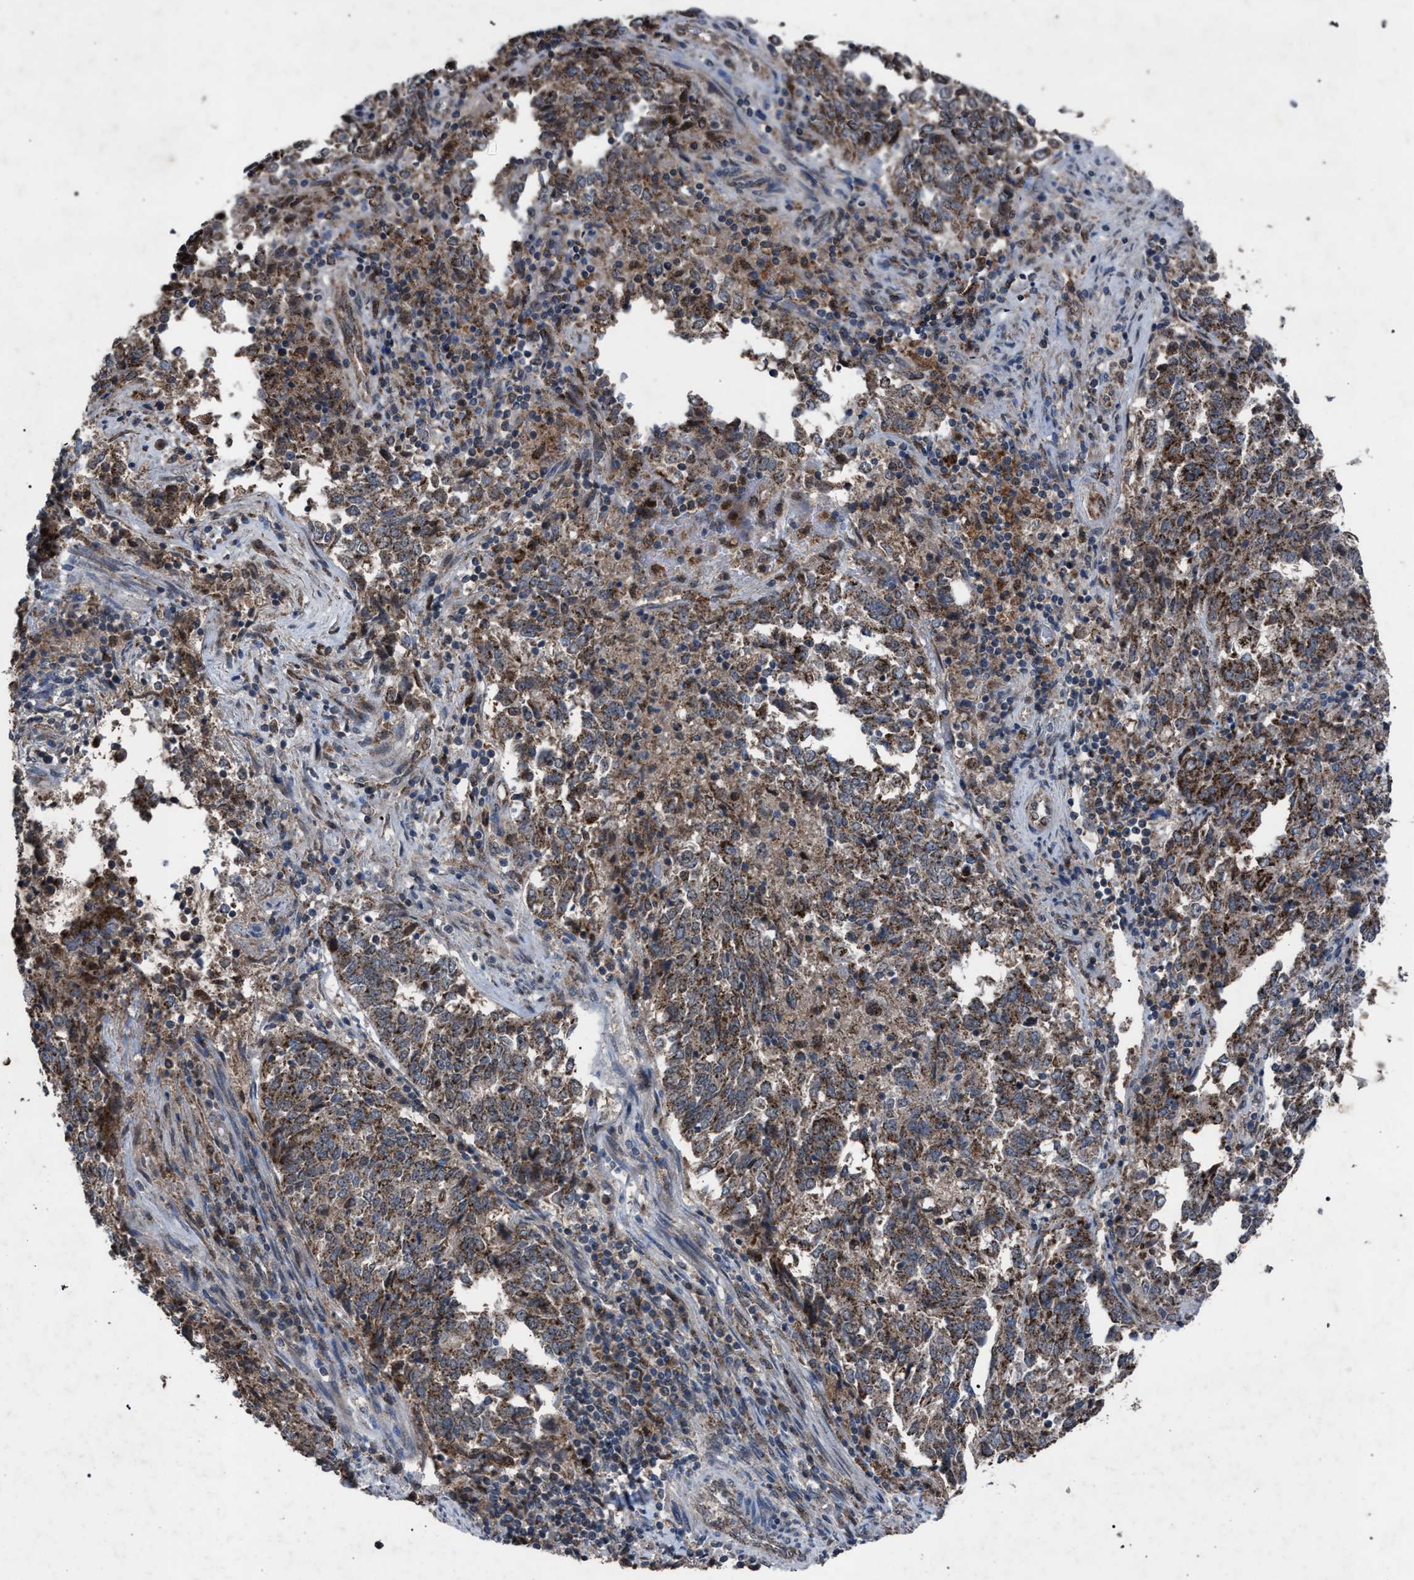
{"staining": {"intensity": "moderate", "quantity": ">75%", "location": "cytoplasmic/membranous"}, "tissue": "endometrial cancer", "cell_type": "Tumor cells", "image_type": "cancer", "snomed": [{"axis": "morphology", "description": "Adenocarcinoma, NOS"}, {"axis": "topography", "description": "Endometrium"}], "caption": "Immunohistochemical staining of endometrial cancer (adenocarcinoma) reveals medium levels of moderate cytoplasmic/membranous protein staining in about >75% of tumor cells. (Stains: DAB (3,3'-diaminobenzidine) in brown, nuclei in blue, Microscopy: brightfield microscopy at high magnification).", "gene": "HSD17B4", "patient": {"sex": "female", "age": 80}}